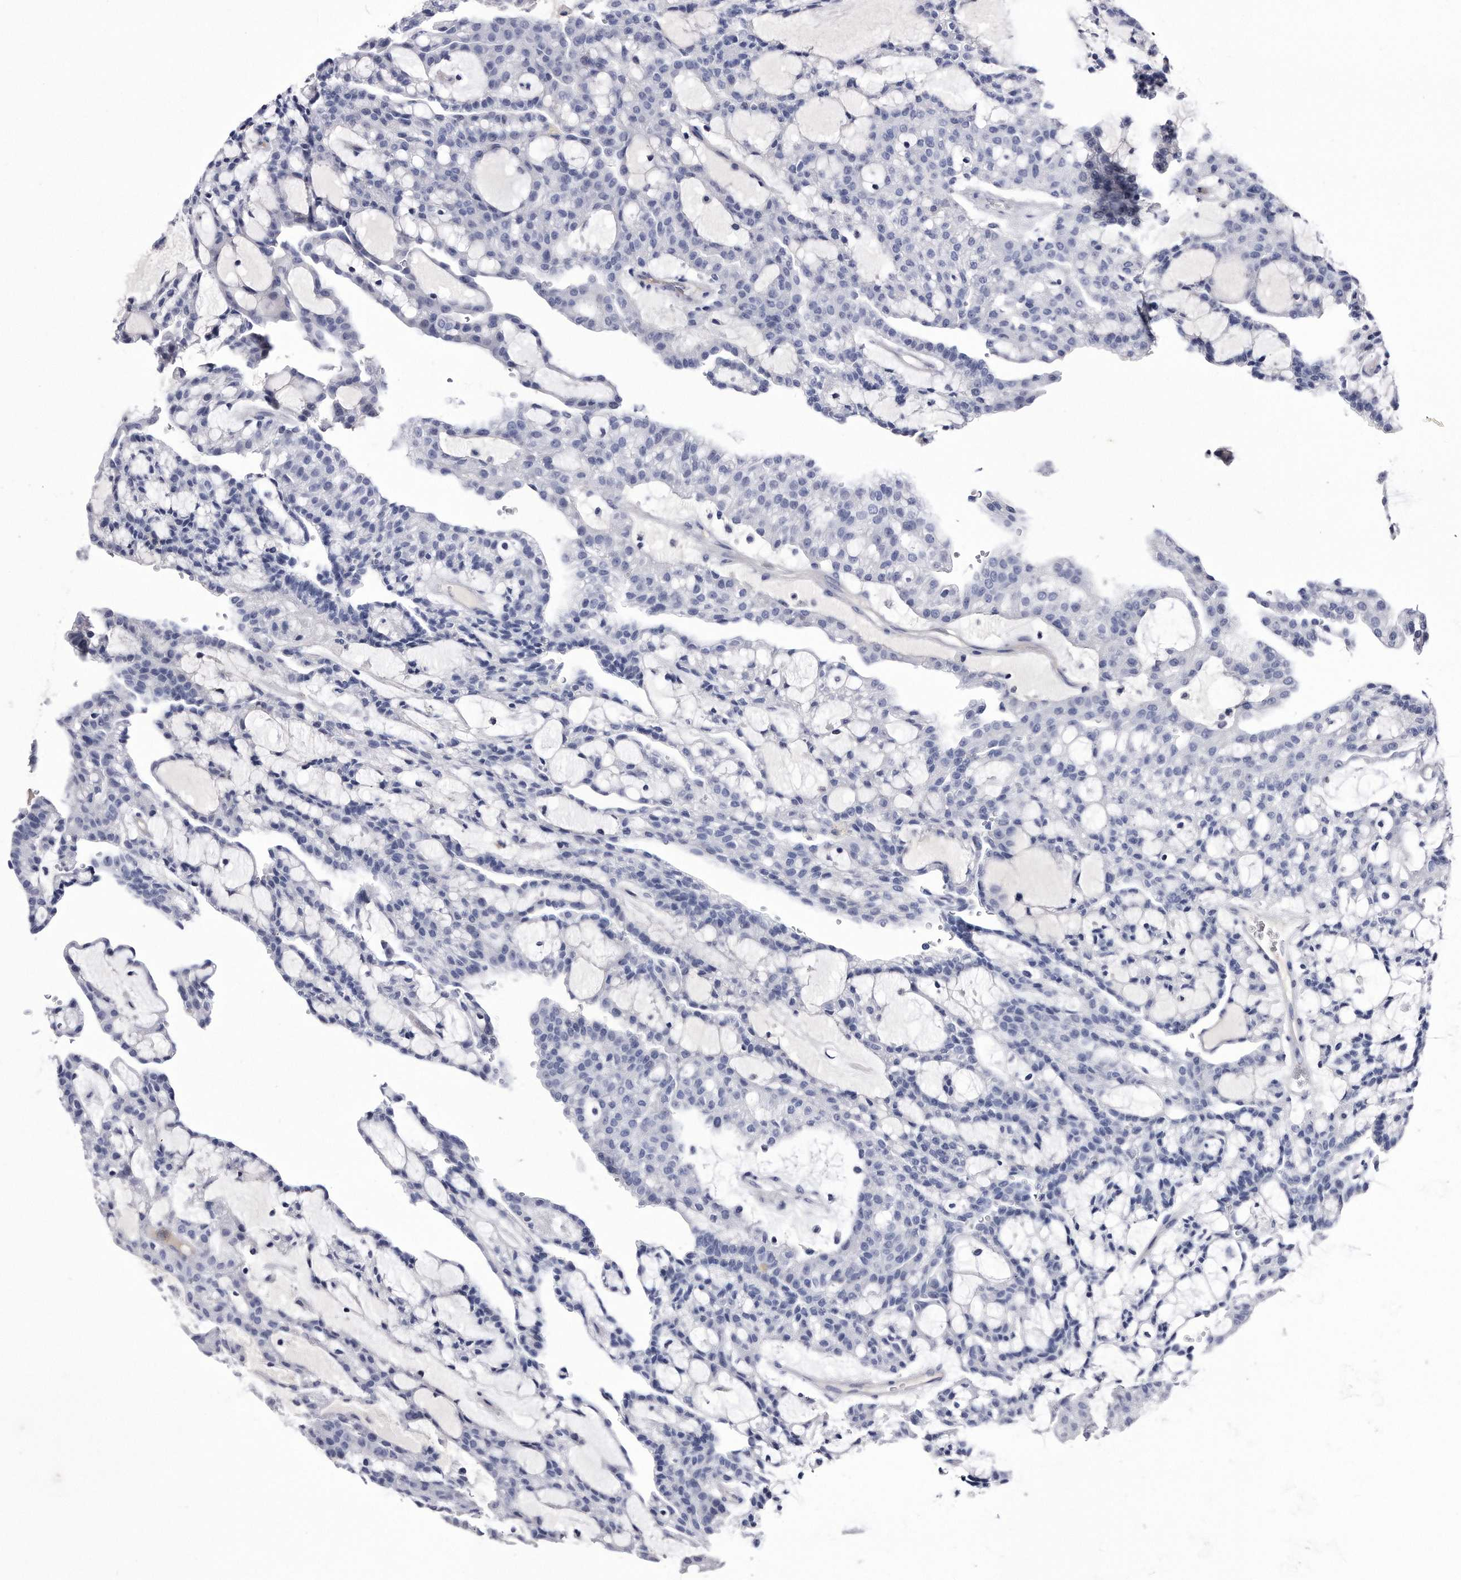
{"staining": {"intensity": "negative", "quantity": "none", "location": "none"}, "tissue": "renal cancer", "cell_type": "Tumor cells", "image_type": "cancer", "snomed": [{"axis": "morphology", "description": "Adenocarcinoma, NOS"}, {"axis": "topography", "description": "Kidney"}], "caption": "Immunohistochemistry (IHC) histopathology image of renal cancer stained for a protein (brown), which reveals no expression in tumor cells.", "gene": "KCTD8", "patient": {"sex": "male", "age": 63}}